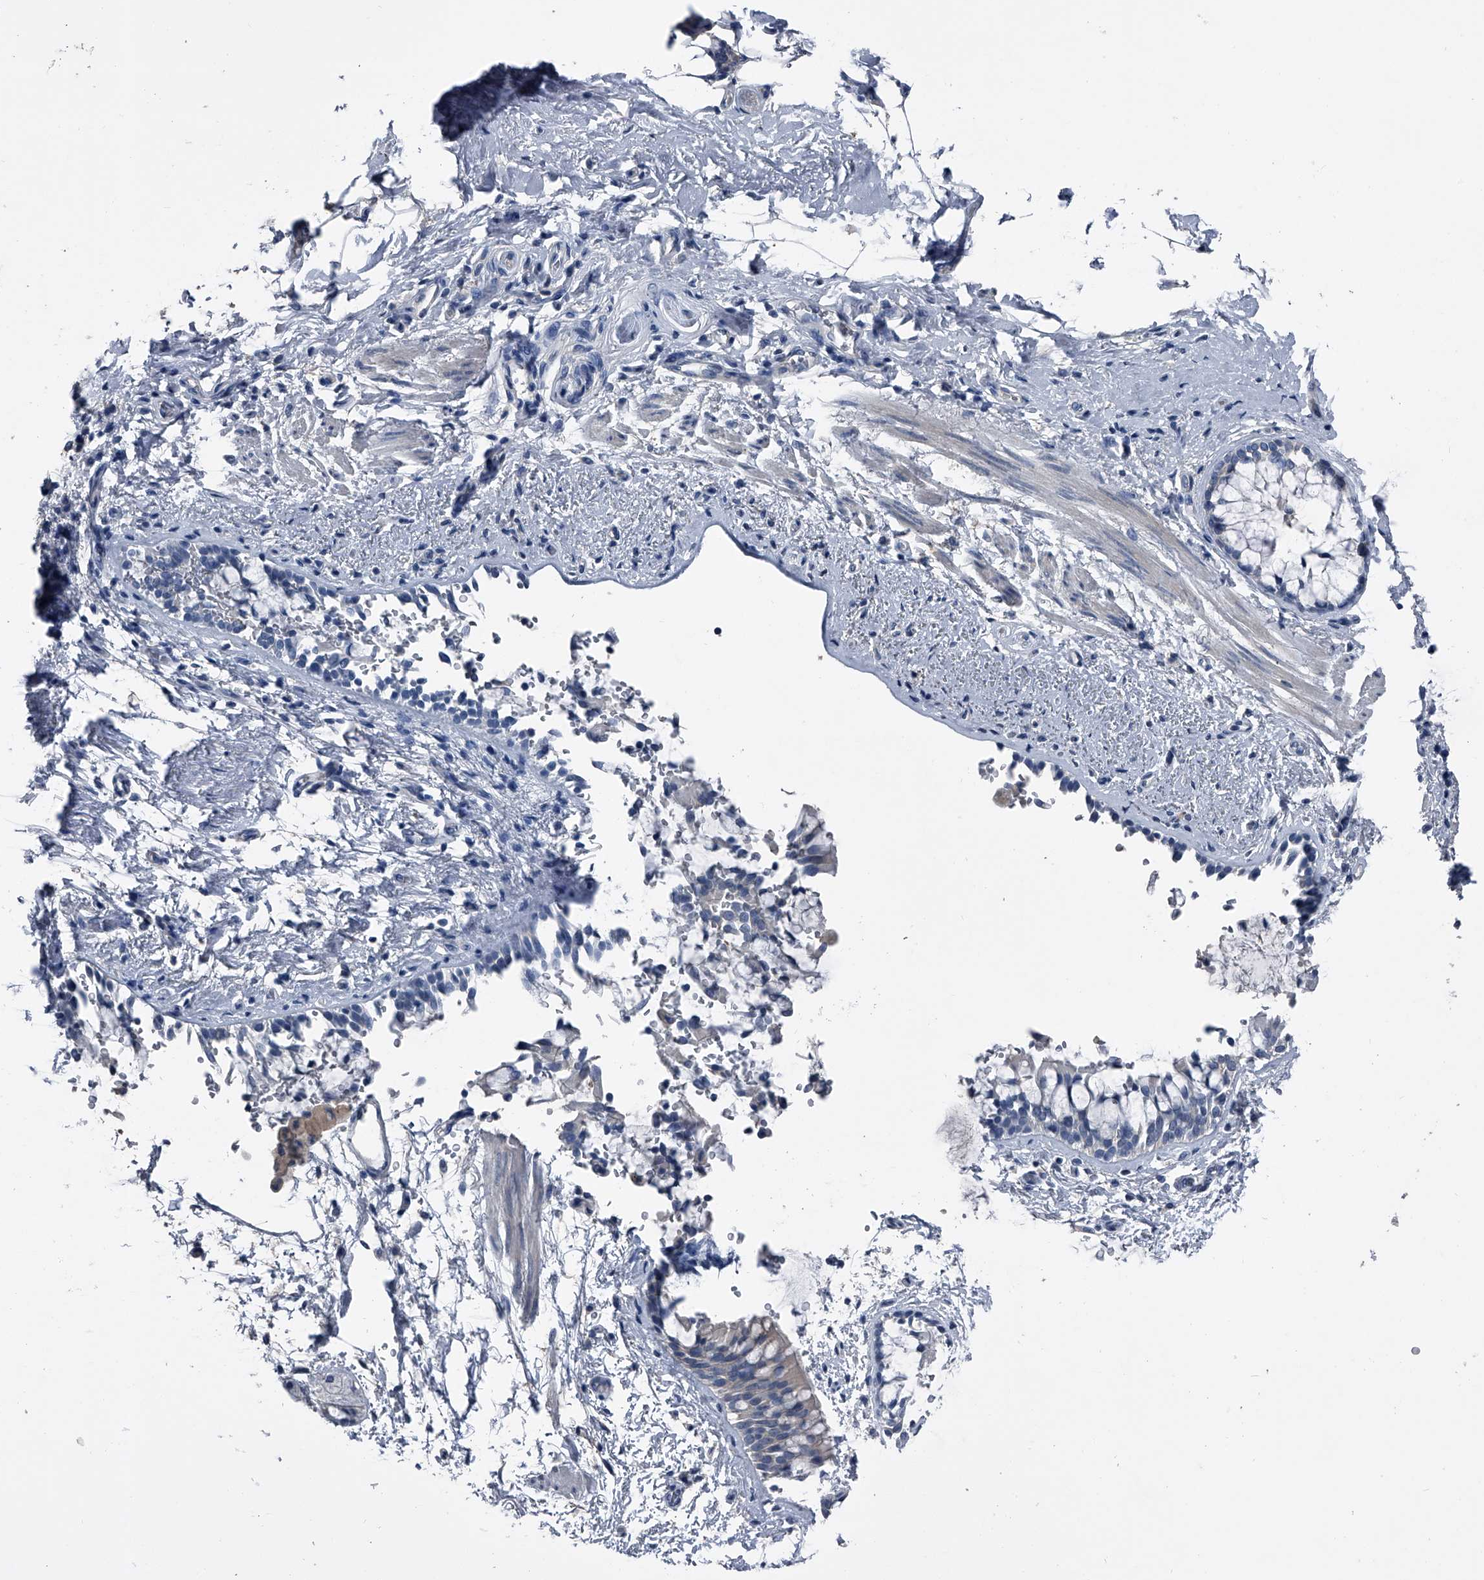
{"staining": {"intensity": "negative", "quantity": "none", "location": "none"}, "tissue": "bronchus", "cell_type": "Respiratory epithelial cells", "image_type": "normal", "snomed": [{"axis": "morphology", "description": "Normal tissue, NOS"}, {"axis": "morphology", "description": "Inflammation, NOS"}, {"axis": "topography", "description": "Cartilage tissue"}, {"axis": "topography", "description": "Bronchus"}, {"axis": "topography", "description": "Lung"}], "caption": "This is an IHC photomicrograph of benign human bronchus. There is no staining in respiratory epithelial cells.", "gene": "KIF13A", "patient": {"sex": "female", "age": 64}}